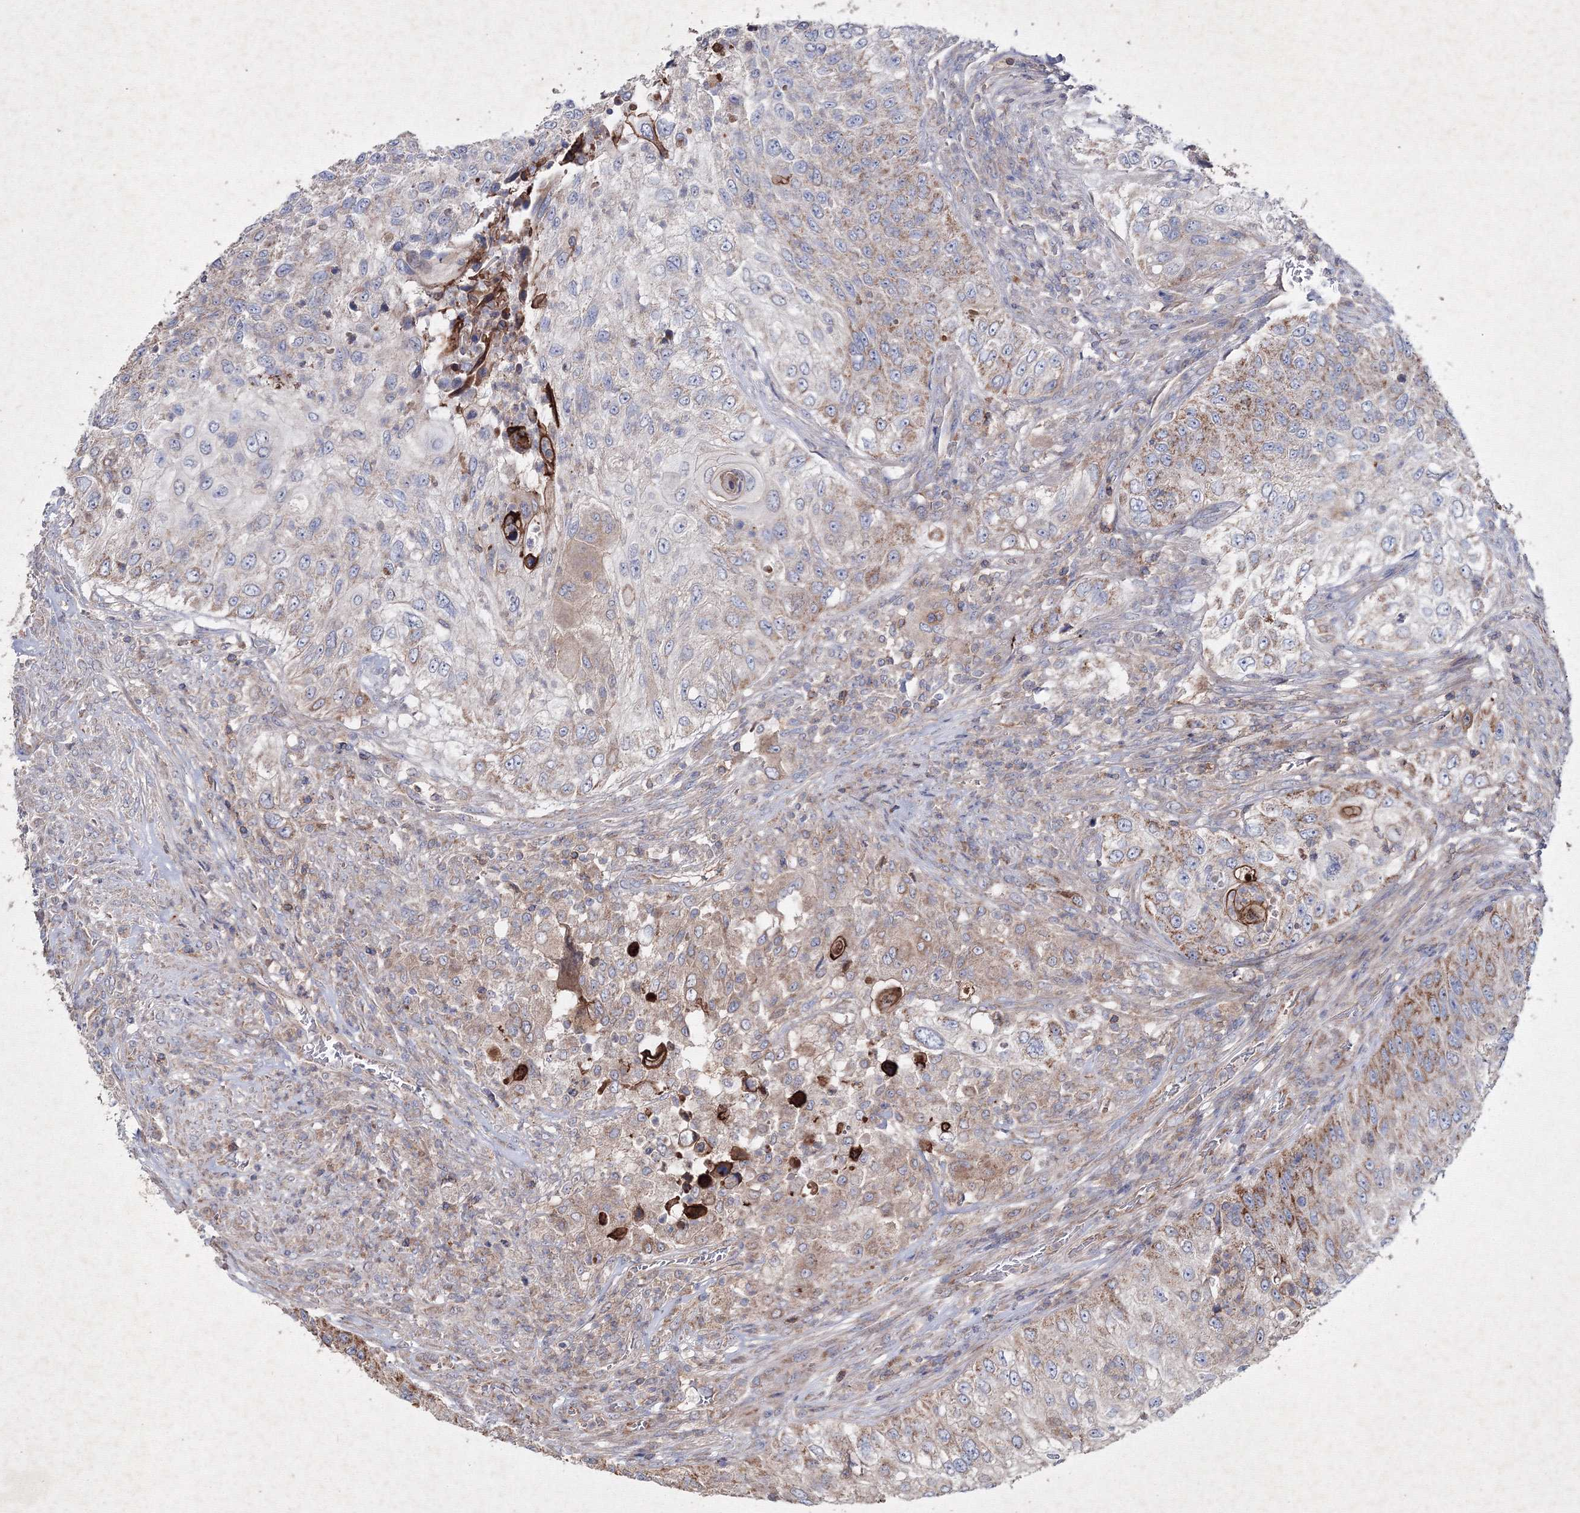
{"staining": {"intensity": "moderate", "quantity": "25%-75%", "location": "cytoplasmic/membranous"}, "tissue": "urothelial cancer", "cell_type": "Tumor cells", "image_type": "cancer", "snomed": [{"axis": "morphology", "description": "Urothelial carcinoma, High grade"}, {"axis": "topography", "description": "Urinary bladder"}], "caption": "Tumor cells display medium levels of moderate cytoplasmic/membranous positivity in approximately 25%-75% of cells in human high-grade urothelial carcinoma.", "gene": "GFM1", "patient": {"sex": "female", "age": 60}}